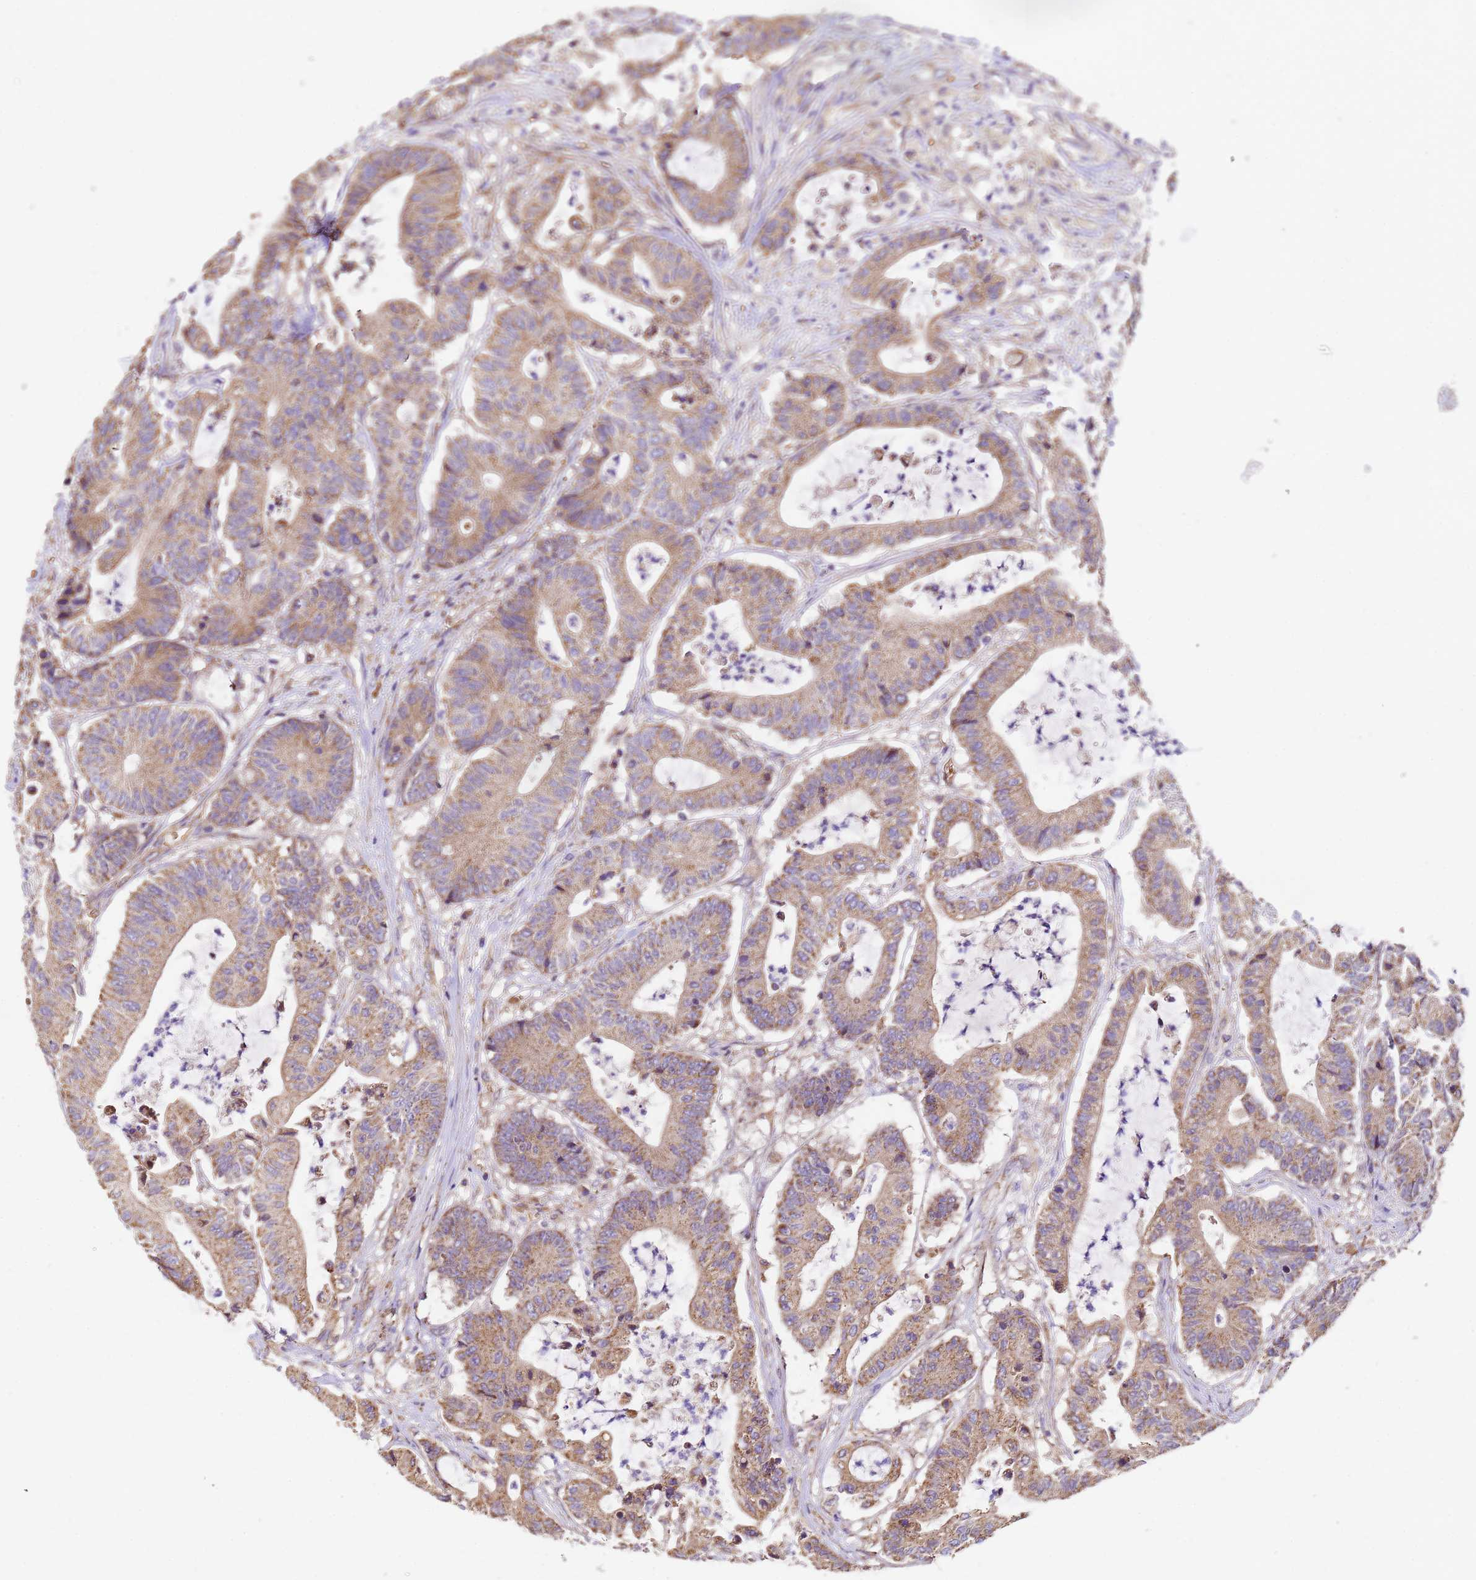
{"staining": {"intensity": "moderate", "quantity": ">75%", "location": "cytoplasmic/membranous"}, "tissue": "colorectal cancer", "cell_type": "Tumor cells", "image_type": "cancer", "snomed": [{"axis": "morphology", "description": "Adenocarcinoma, NOS"}, {"axis": "topography", "description": "Colon"}], "caption": "Brown immunohistochemical staining in human colorectal adenocarcinoma exhibits moderate cytoplasmic/membranous positivity in approximately >75% of tumor cells.", "gene": "LRRIQ1", "patient": {"sex": "female", "age": 84}}